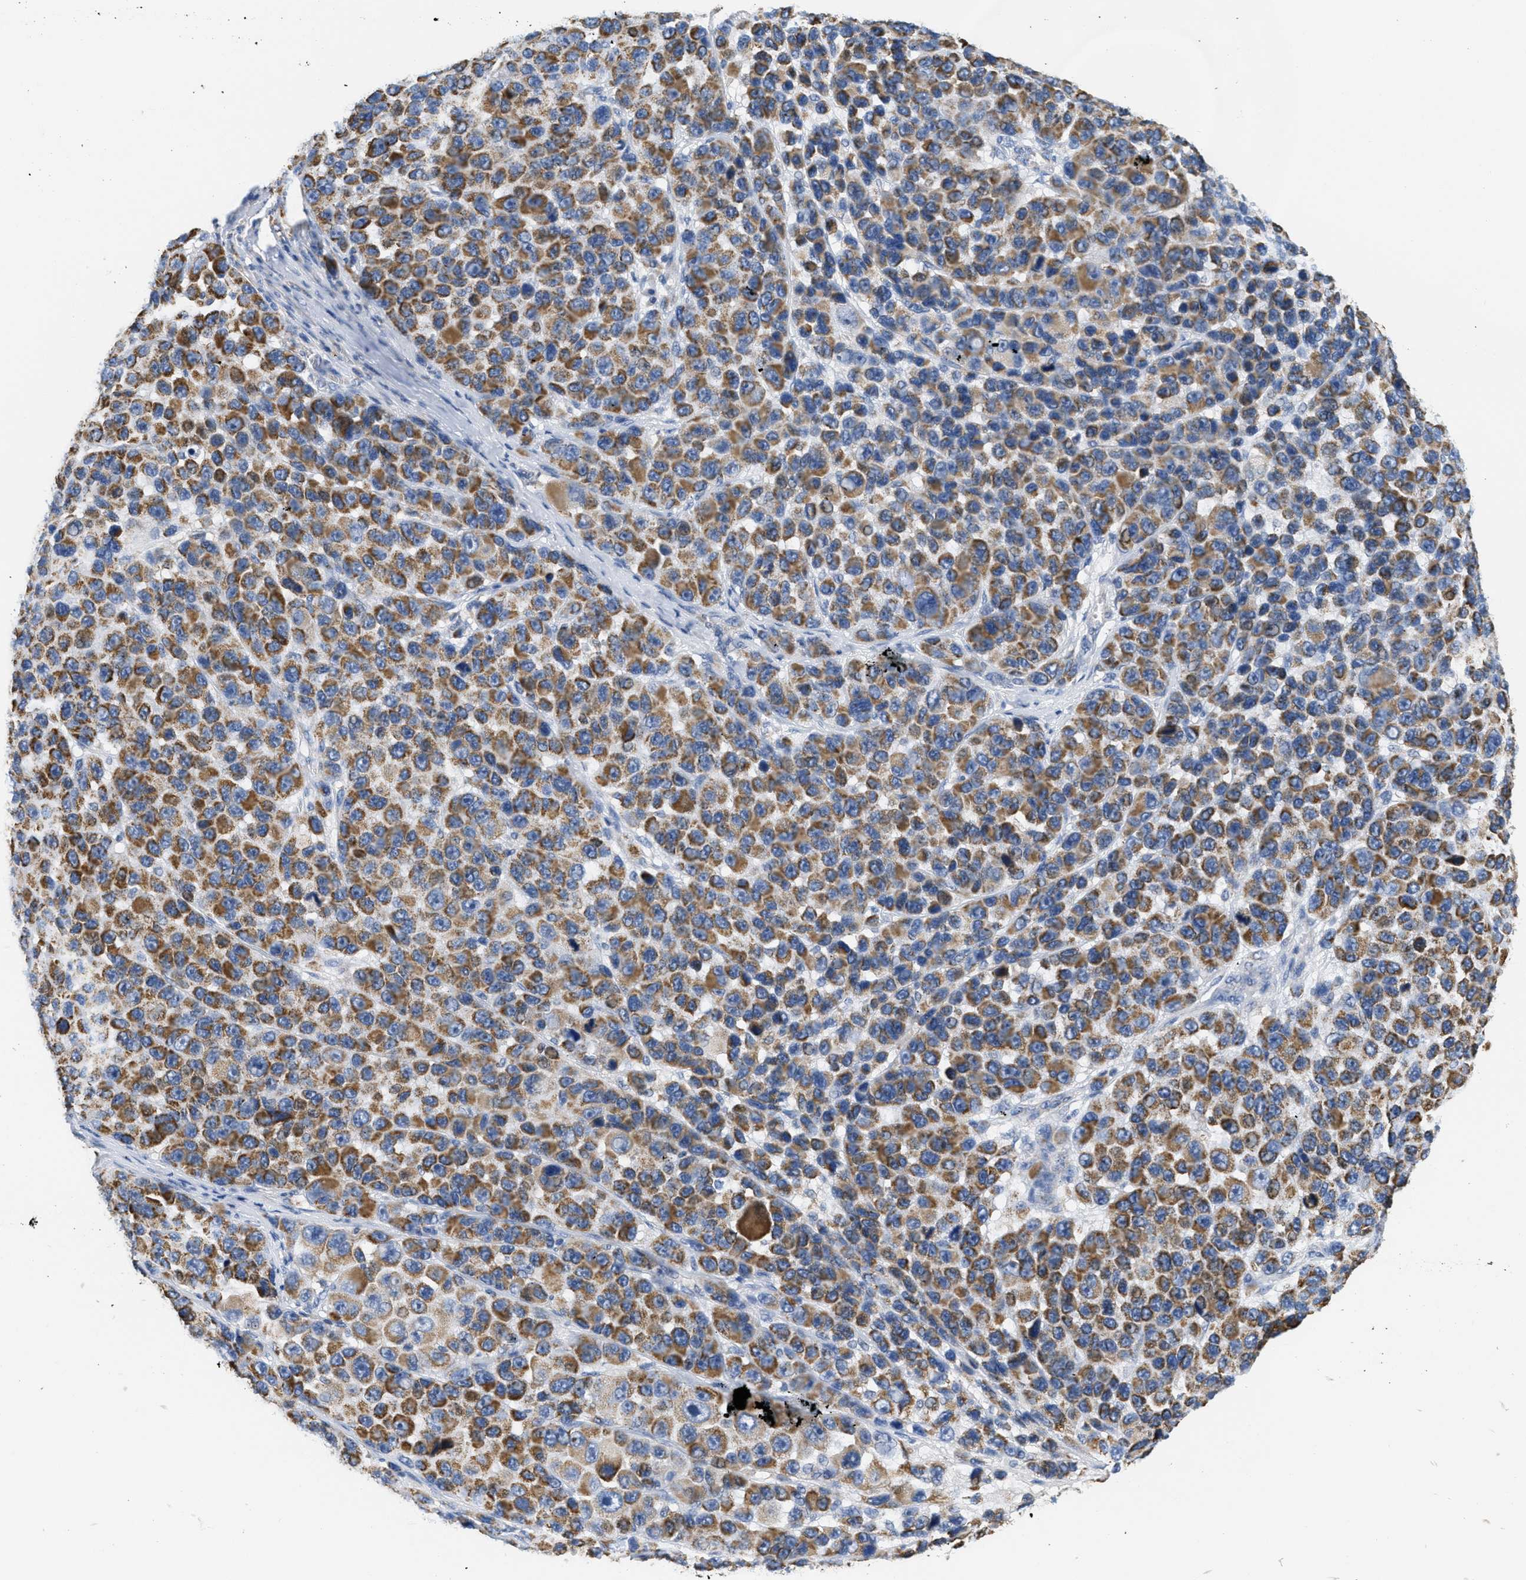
{"staining": {"intensity": "moderate", "quantity": ">75%", "location": "cytoplasmic/membranous"}, "tissue": "melanoma", "cell_type": "Tumor cells", "image_type": "cancer", "snomed": [{"axis": "morphology", "description": "Malignant melanoma, NOS"}, {"axis": "topography", "description": "Skin"}], "caption": "This micrograph displays malignant melanoma stained with IHC to label a protein in brown. The cytoplasmic/membranous of tumor cells show moderate positivity for the protein. Nuclei are counter-stained blue.", "gene": "KCNJ5", "patient": {"sex": "male", "age": 53}}